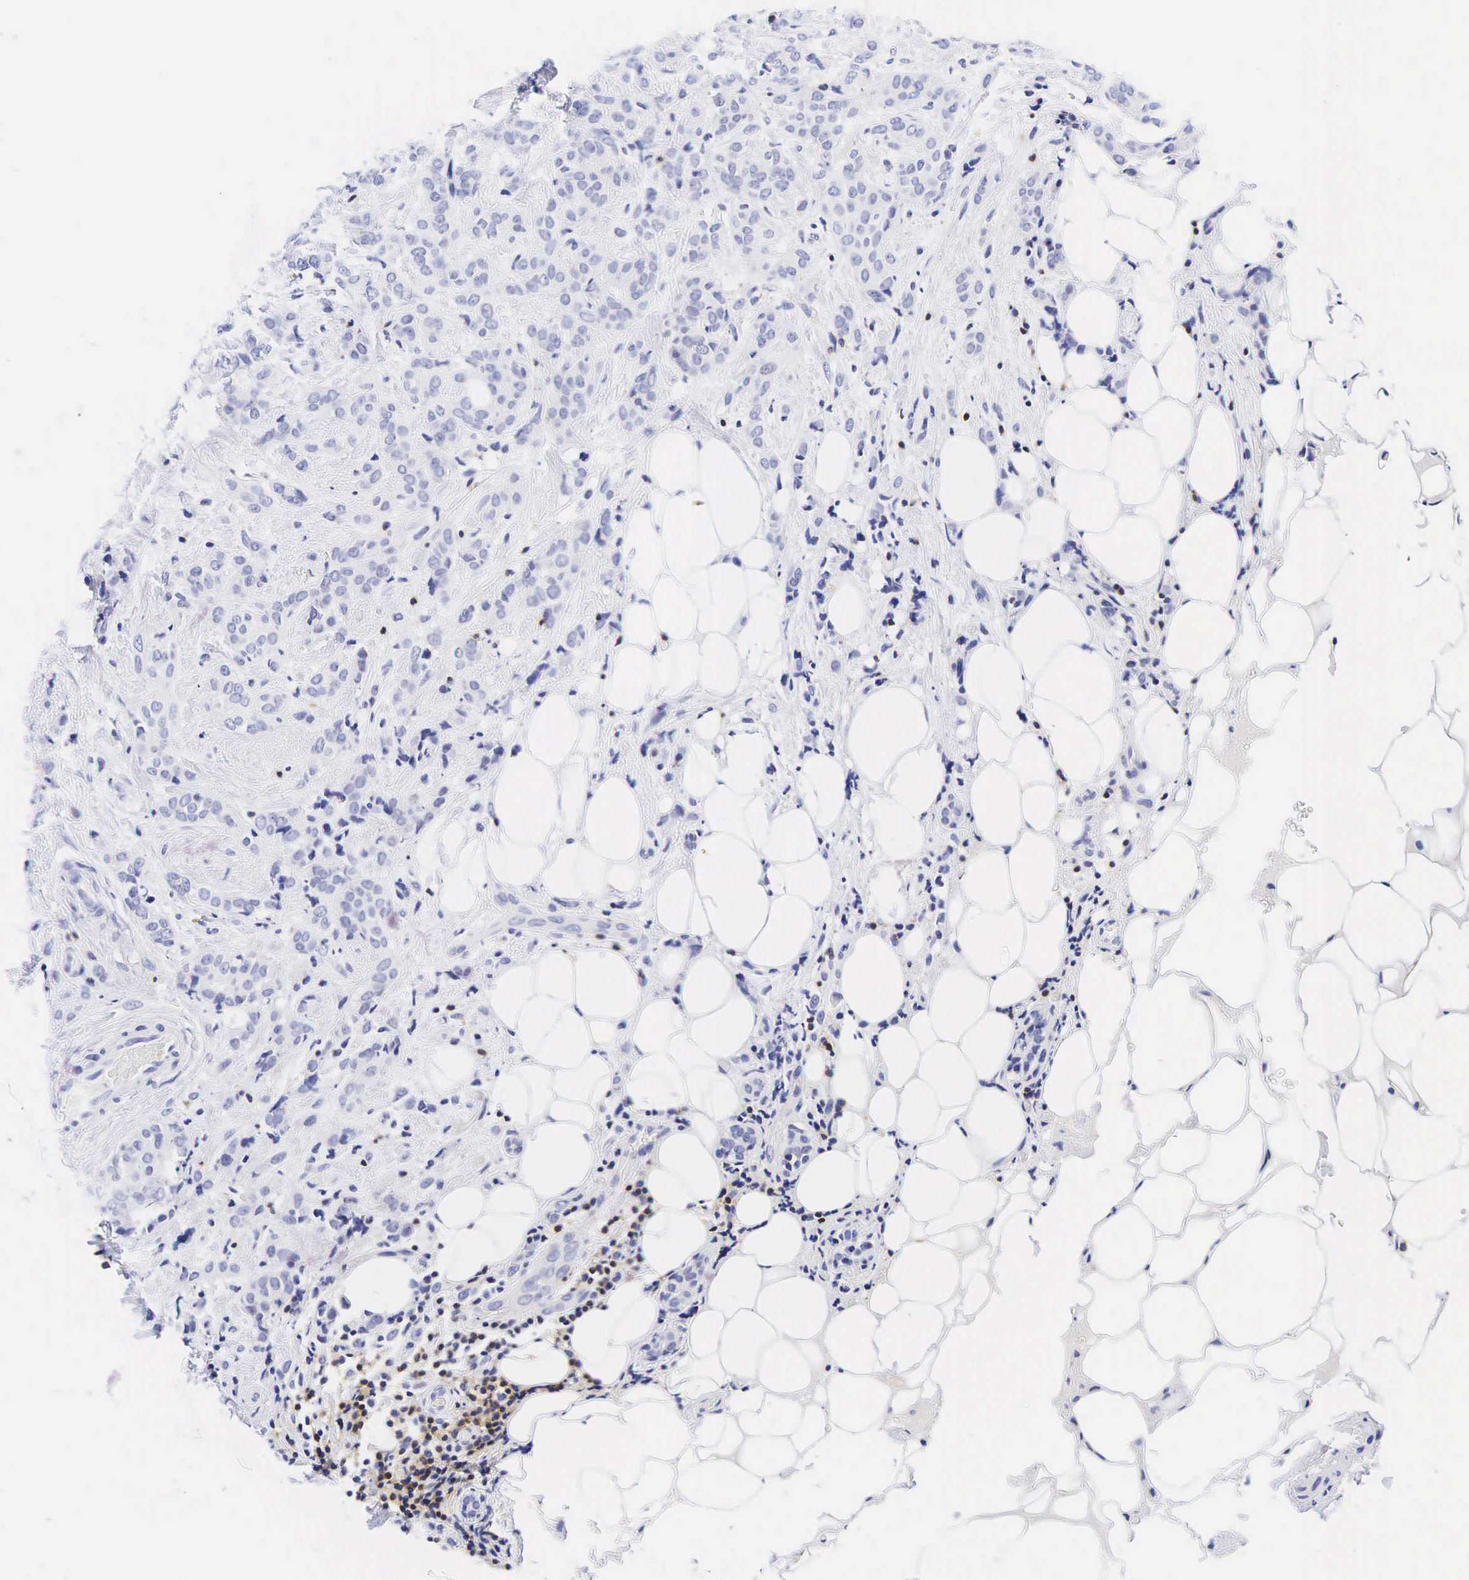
{"staining": {"intensity": "negative", "quantity": "none", "location": "none"}, "tissue": "breast cancer", "cell_type": "Tumor cells", "image_type": "cancer", "snomed": [{"axis": "morphology", "description": "Duct carcinoma"}, {"axis": "topography", "description": "Breast"}], "caption": "Tumor cells show no significant positivity in breast cancer (invasive ductal carcinoma). Brightfield microscopy of IHC stained with DAB (3,3'-diaminobenzidine) (brown) and hematoxylin (blue), captured at high magnification.", "gene": "CD3E", "patient": {"sex": "female", "age": 53}}